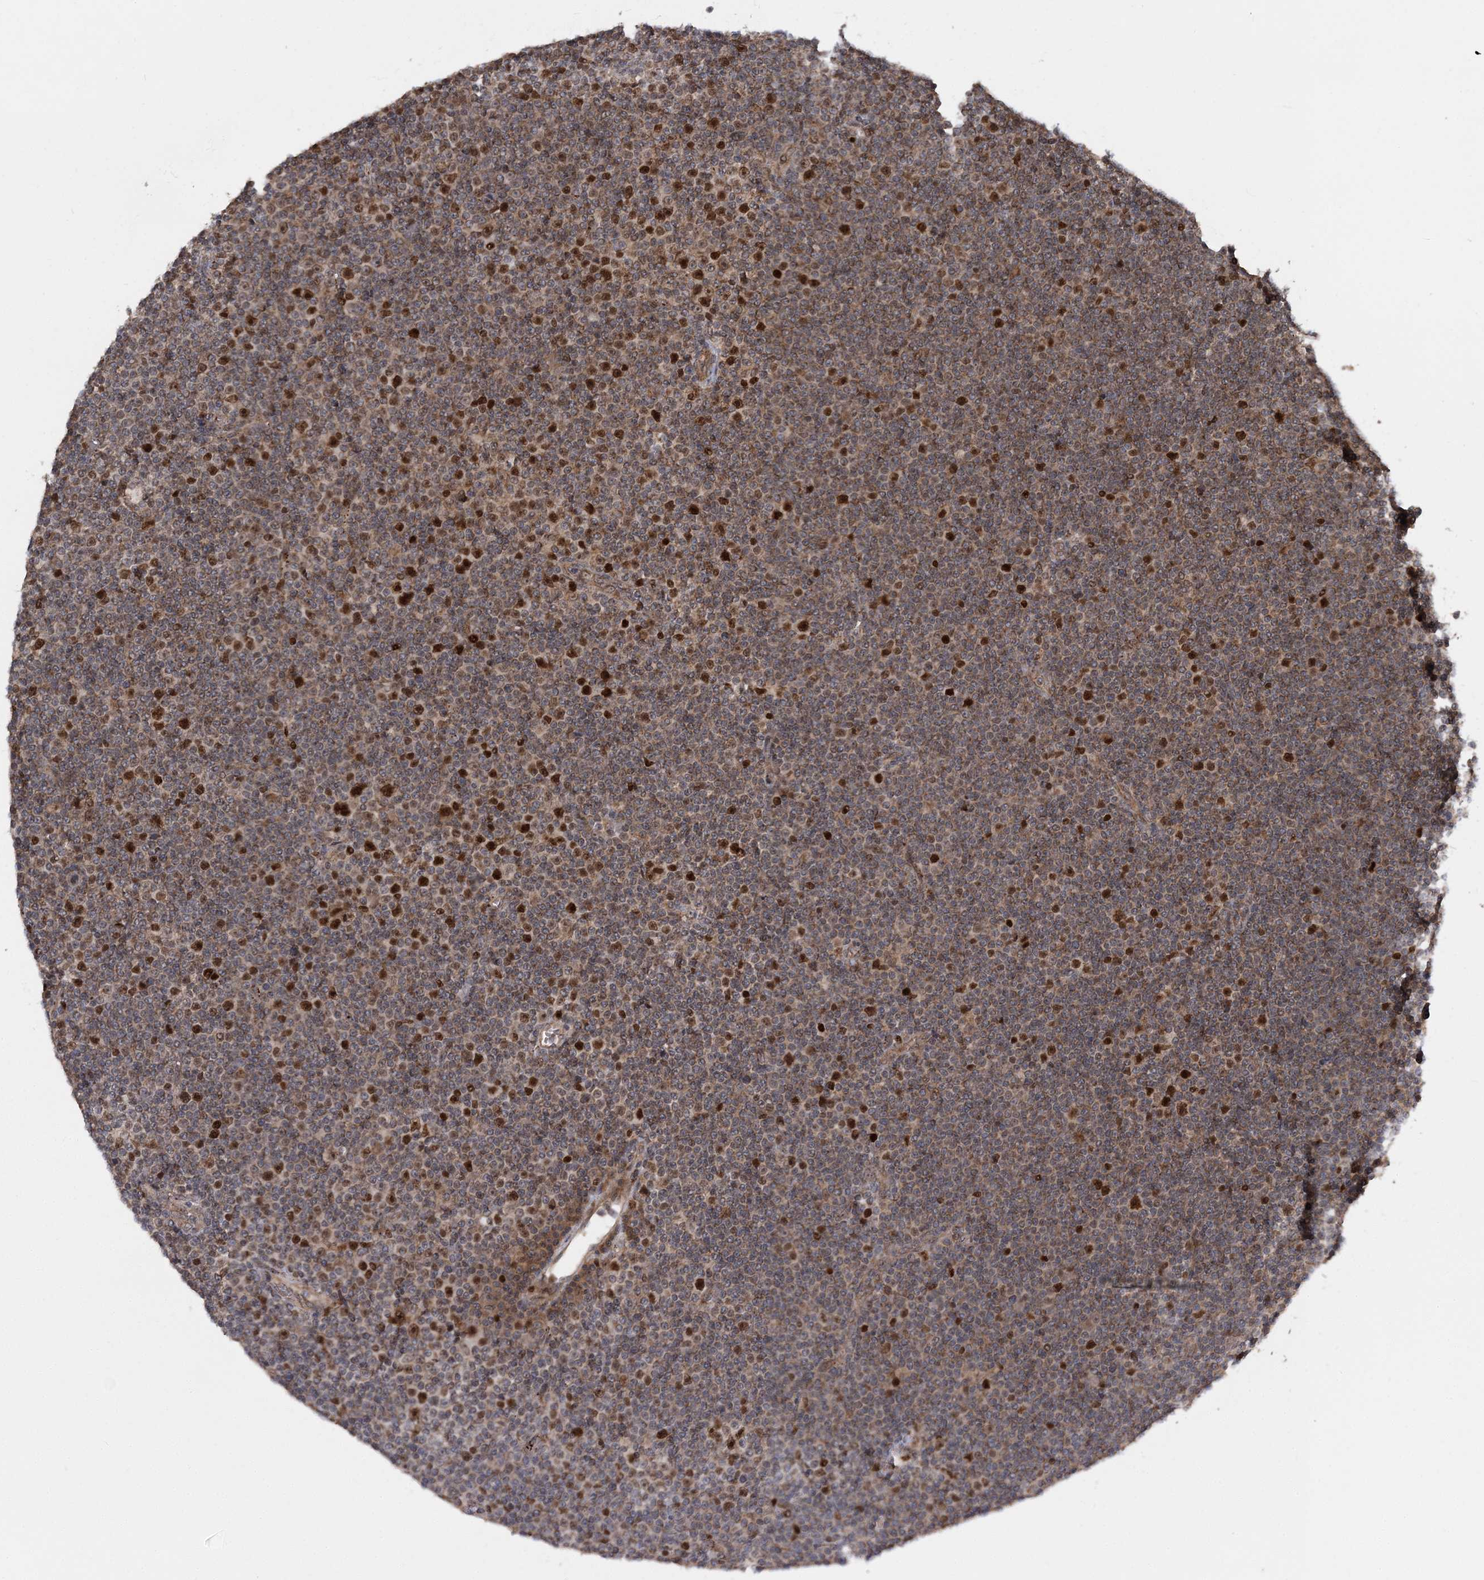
{"staining": {"intensity": "strong", "quantity": "25%-75%", "location": "cytoplasmic/membranous,nuclear"}, "tissue": "lymphoma", "cell_type": "Tumor cells", "image_type": "cancer", "snomed": [{"axis": "morphology", "description": "Malignant lymphoma, non-Hodgkin's type, Low grade"}, {"axis": "topography", "description": "Lymph node"}], "caption": "DAB (3,3'-diaminobenzidine) immunohistochemical staining of human lymphoma shows strong cytoplasmic/membranous and nuclear protein positivity in approximately 25%-75% of tumor cells. The staining is performed using DAB (3,3'-diaminobenzidine) brown chromogen to label protein expression. The nuclei are counter-stained blue using hematoxylin.", "gene": "KIF4A", "patient": {"sex": "female", "age": 67}}